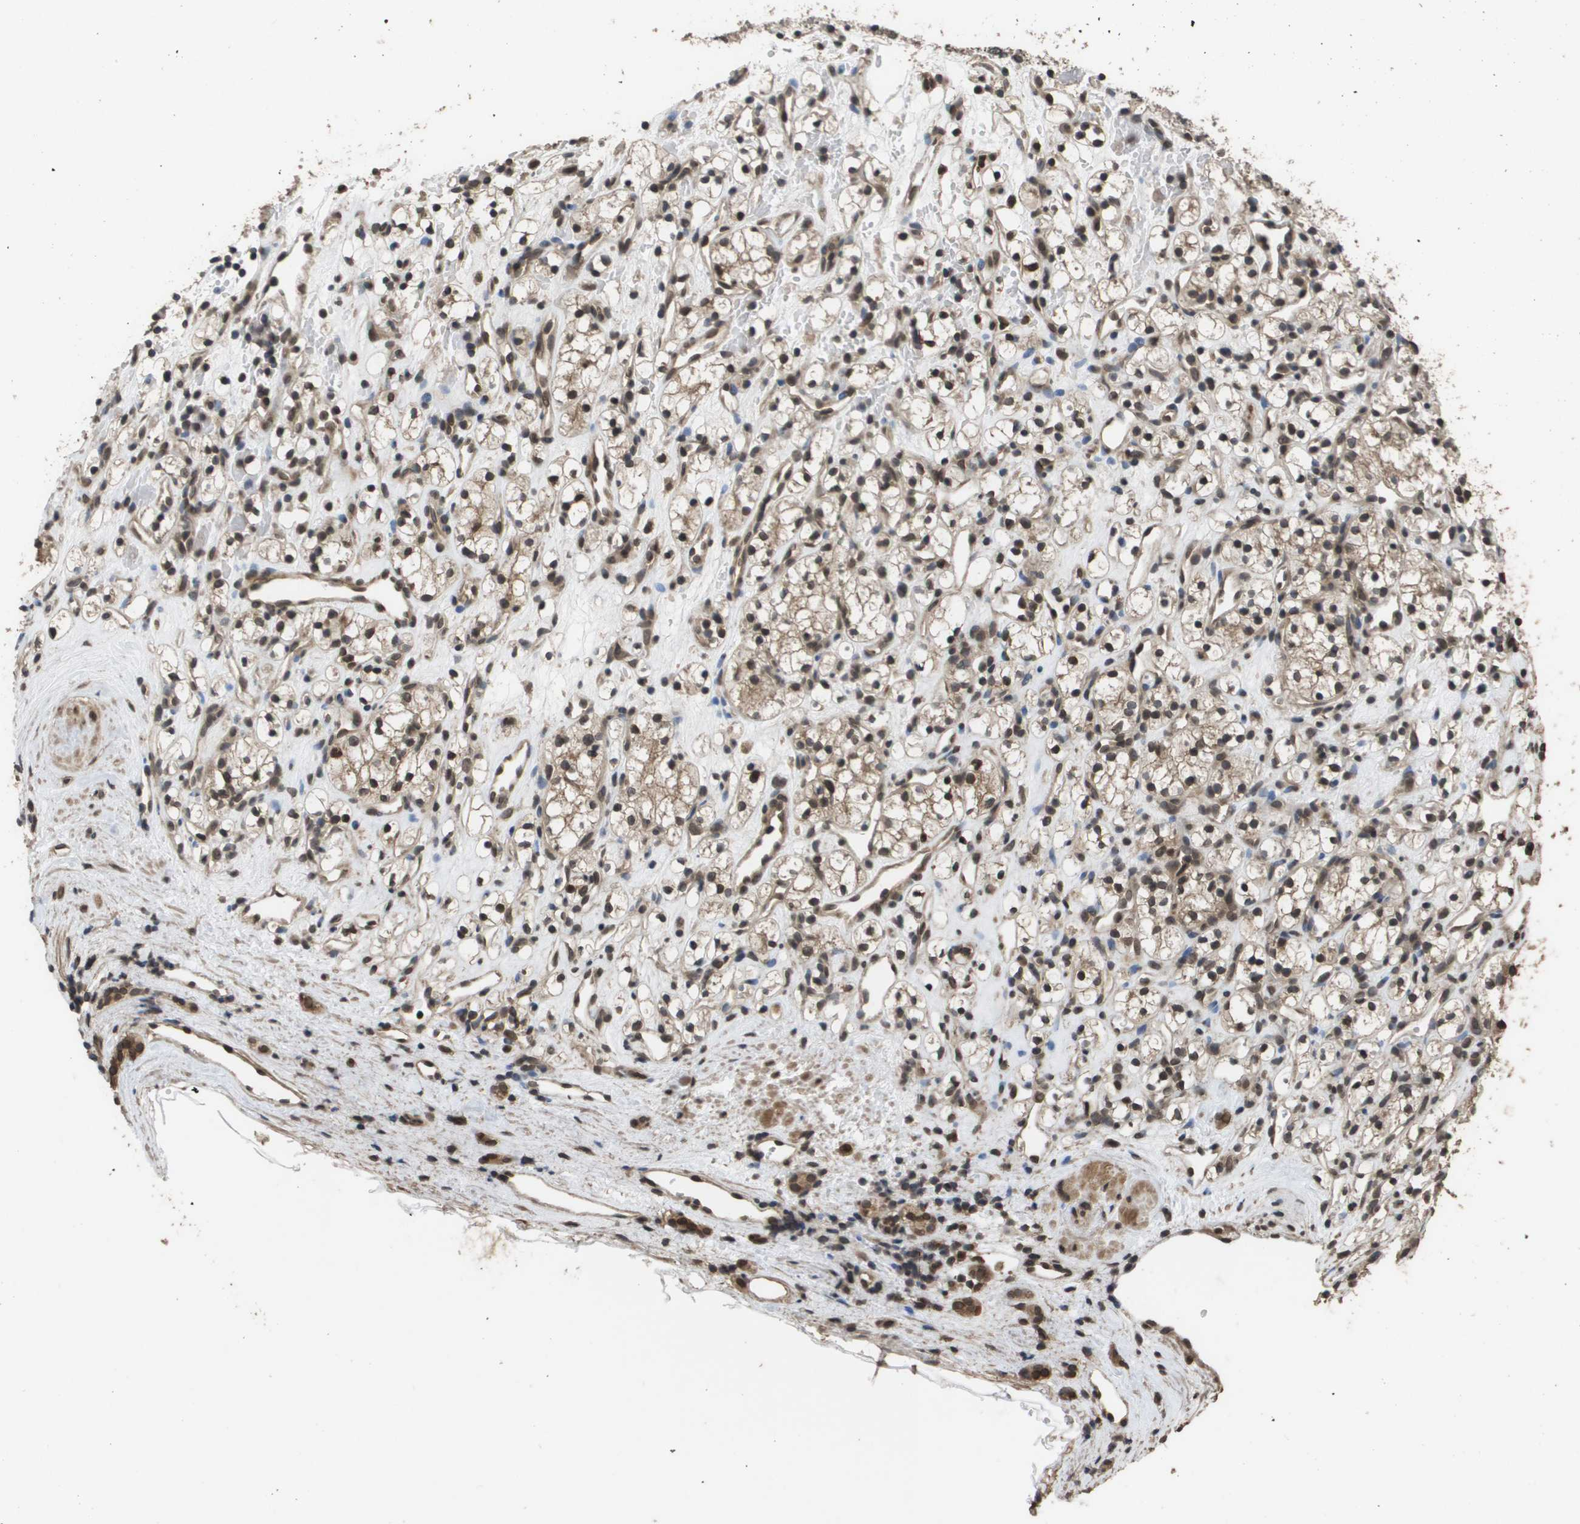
{"staining": {"intensity": "strong", "quantity": ">75%", "location": "cytoplasmic/membranous,nuclear"}, "tissue": "renal cancer", "cell_type": "Tumor cells", "image_type": "cancer", "snomed": [{"axis": "morphology", "description": "Adenocarcinoma, NOS"}, {"axis": "topography", "description": "Kidney"}], "caption": "Tumor cells demonstrate high levels of strong cytoplasmic/membranous and nuclear staining in about >75% of cells in renal cancer.", "gene": "AXIN2", "patient": {"sex": "female", "age": 60}}